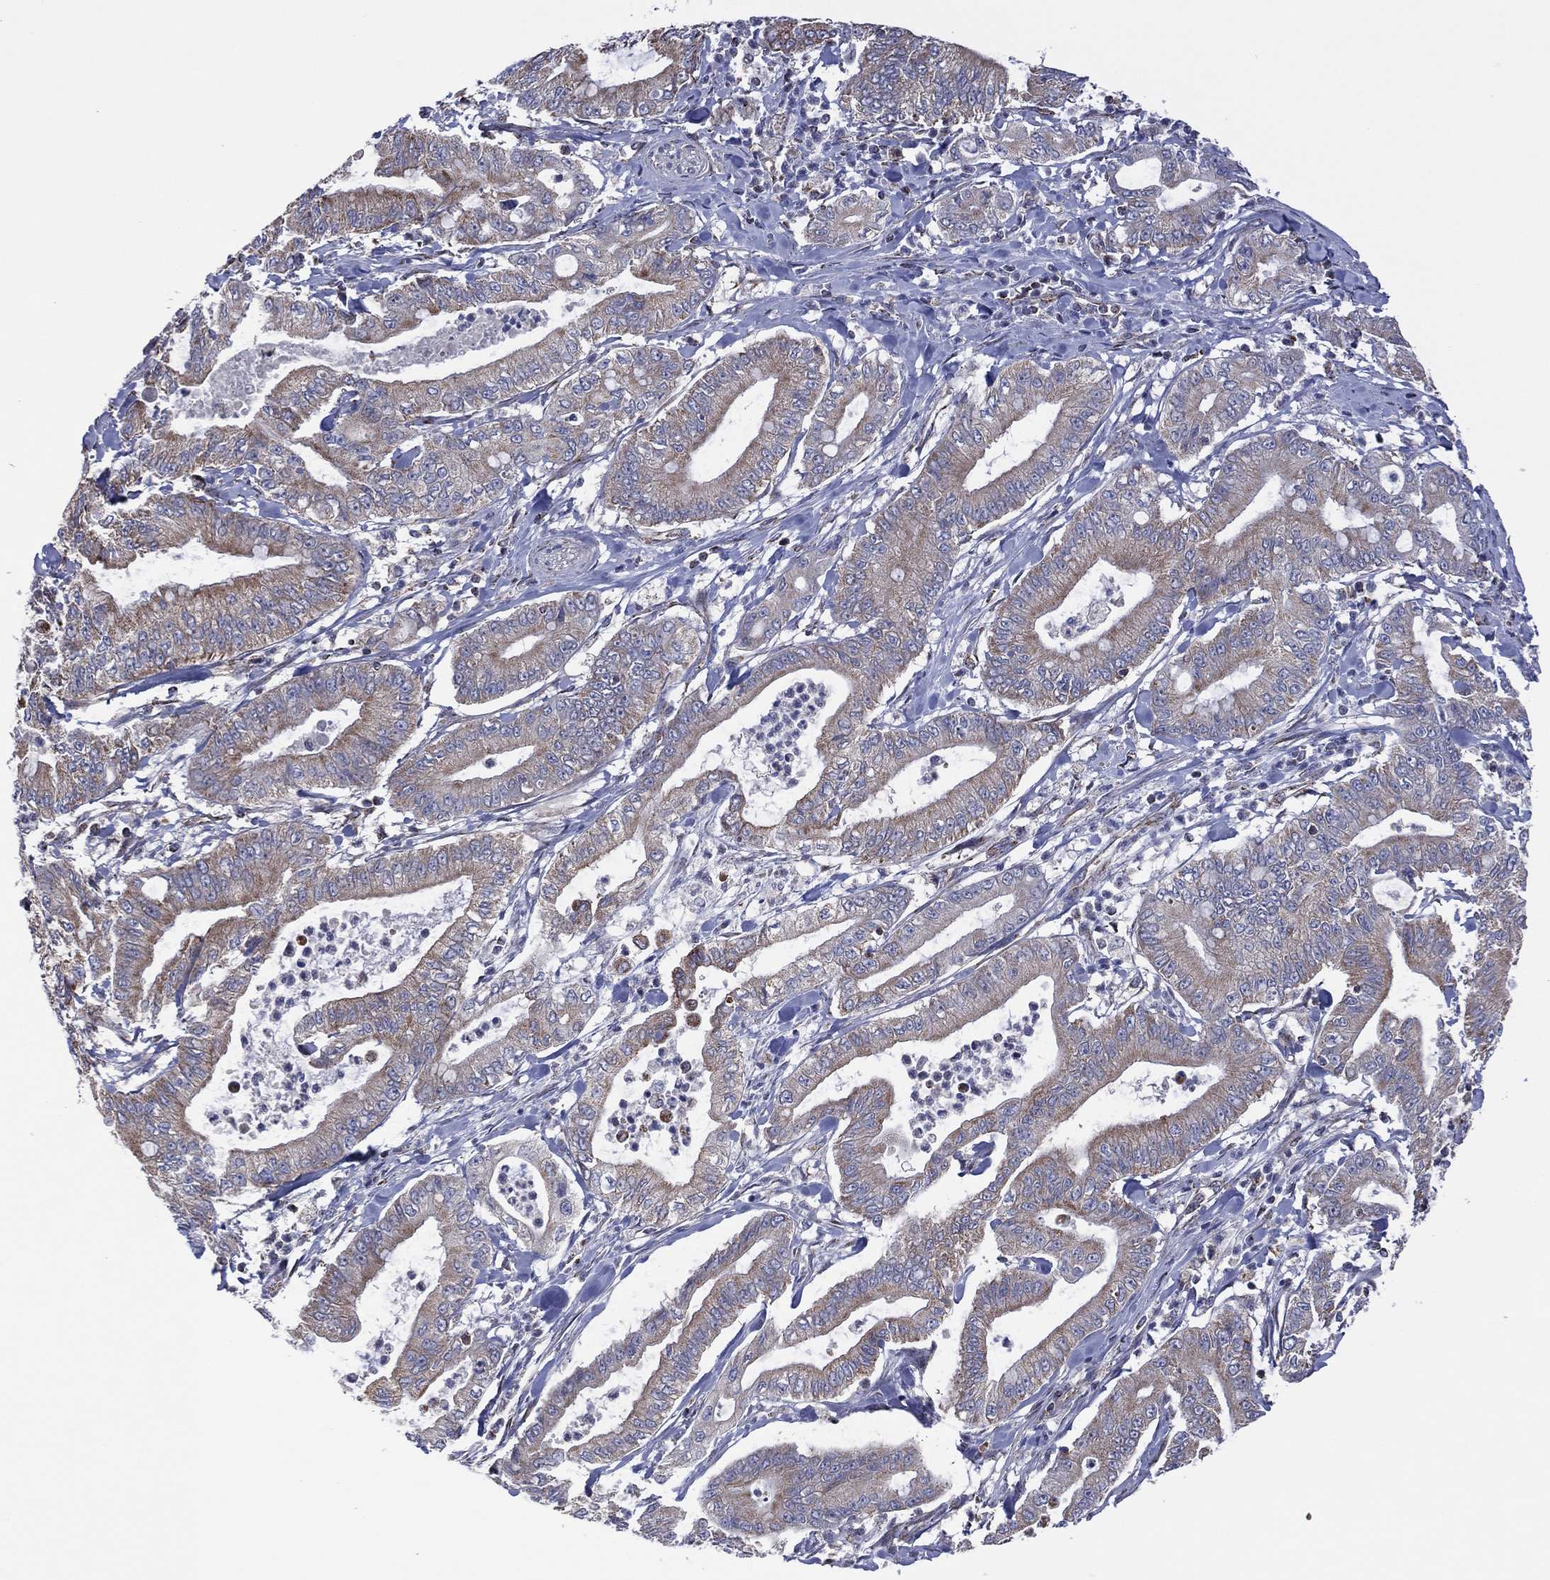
{"staining": {"intensity": "weak", "quantity": "<25%", "location": "cytoplasmic/membranous"}, "tissue": "pancreatic cancer", "cell_type": "Tumor cells", "image_type": "cancer", "snomed": [{"axis": "morphology", "description": "Adenocarcinoma, NOS"}, {"axis": "topography", "description": "Pancreas"}], "caption": "Human pancreatic cancer stained for a protein using immunohistochemistry displays no positivity in tumor cells.", "gene": "PIDD1", "patient": {"sex": "male", "age": 71}}